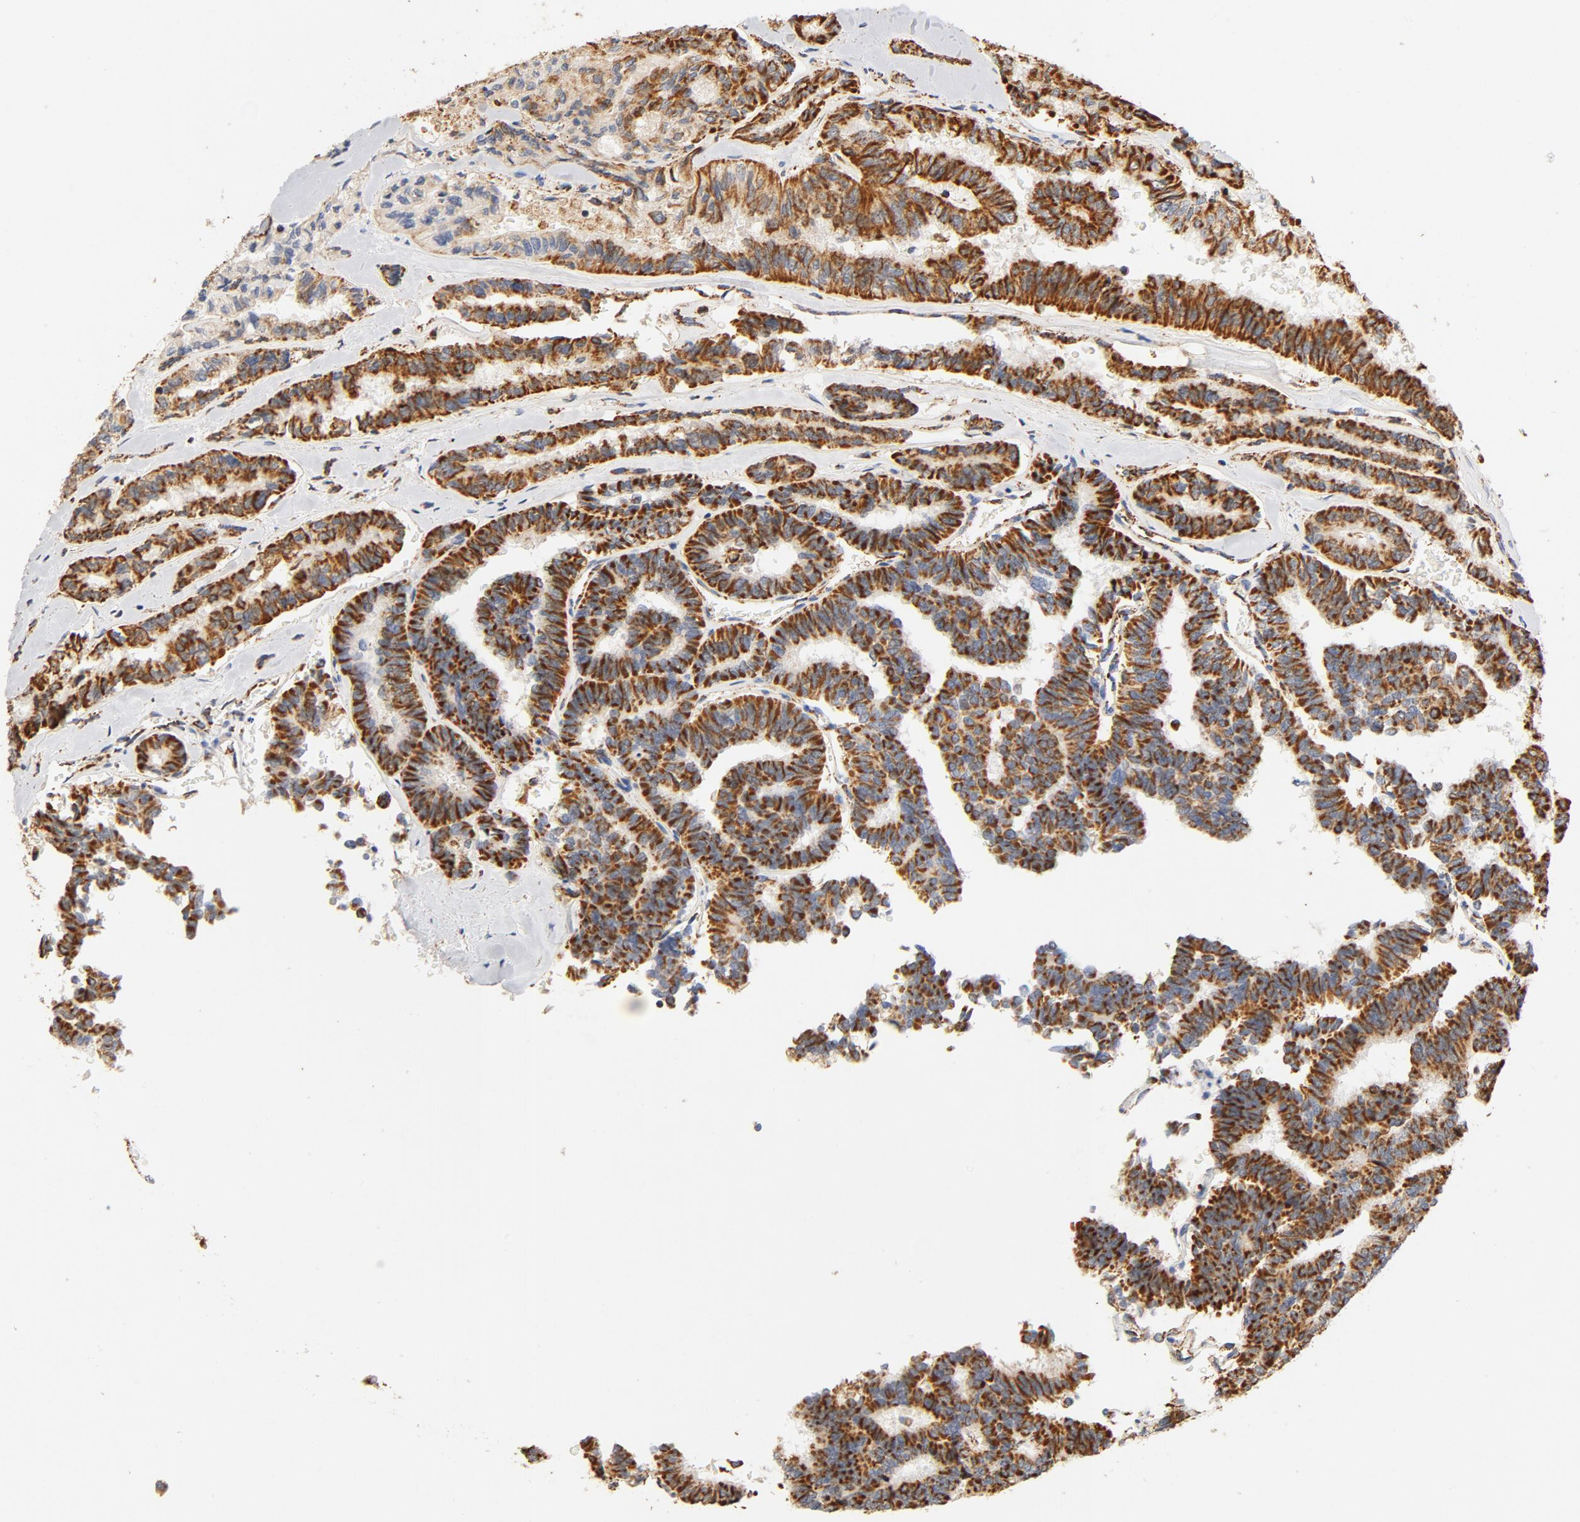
{"staining": {"intensity": "strong", "quantity": ">75%", "location": "cytoplasmic/membranous"}, "tissue": "thyroid cancer", "cell_type": "Tumor cells", "image_type": "cancer", "snomed": [{"axis": "morphology", "description": "Papillary adenocarcinoma, NOS"}, {"axis": "topography", "description": "Thyroid gland"}], "caption": "IHC of papillary adenocarcinoma (thyroid) displays high levels of strong cytoplasmic/membranous expression in about >75% of tumor cells.", "gene": "COX4I1", "patient": {"sex": "female", "age": 35}}